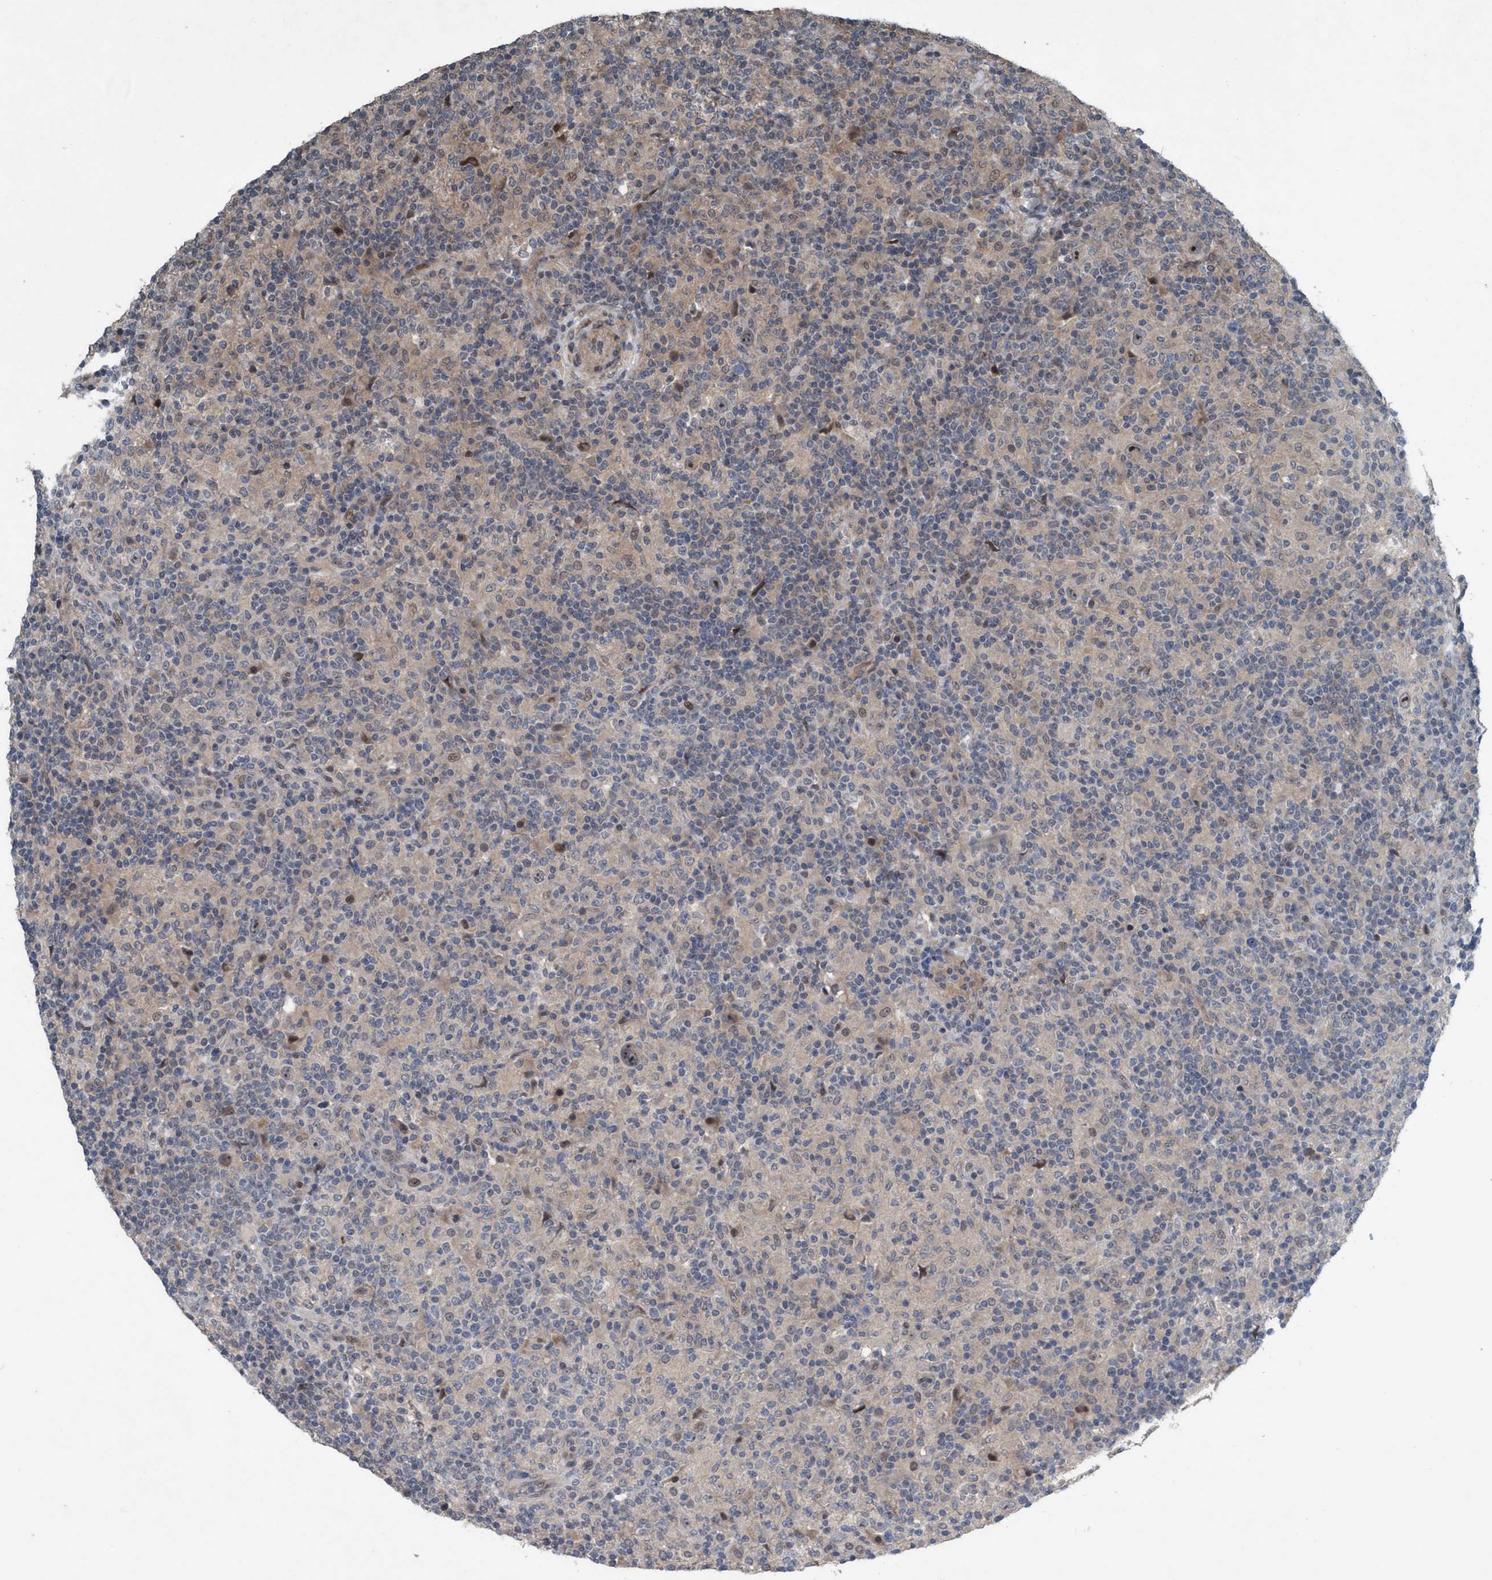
{"staining": {"intensity": "weak", "quantity": "25%-75%", "location": "nuclear"}, "tissue": "lymphoma", "cell_type": "Tumor cells", "image_type": "cancer", "snomed": [{"axis": "morphology", "description": "Hodgkin's disease, NOS"}, {"axis": "topography", "description": "Lymph node"}], "caption": "Human lymphoma stained for a protein (brown) exhibits weak nuclear positive positivity in about 25%-75% of tumor cells.", "gene": "NISCH", "patient": {"sex": "male", "age": 70}}